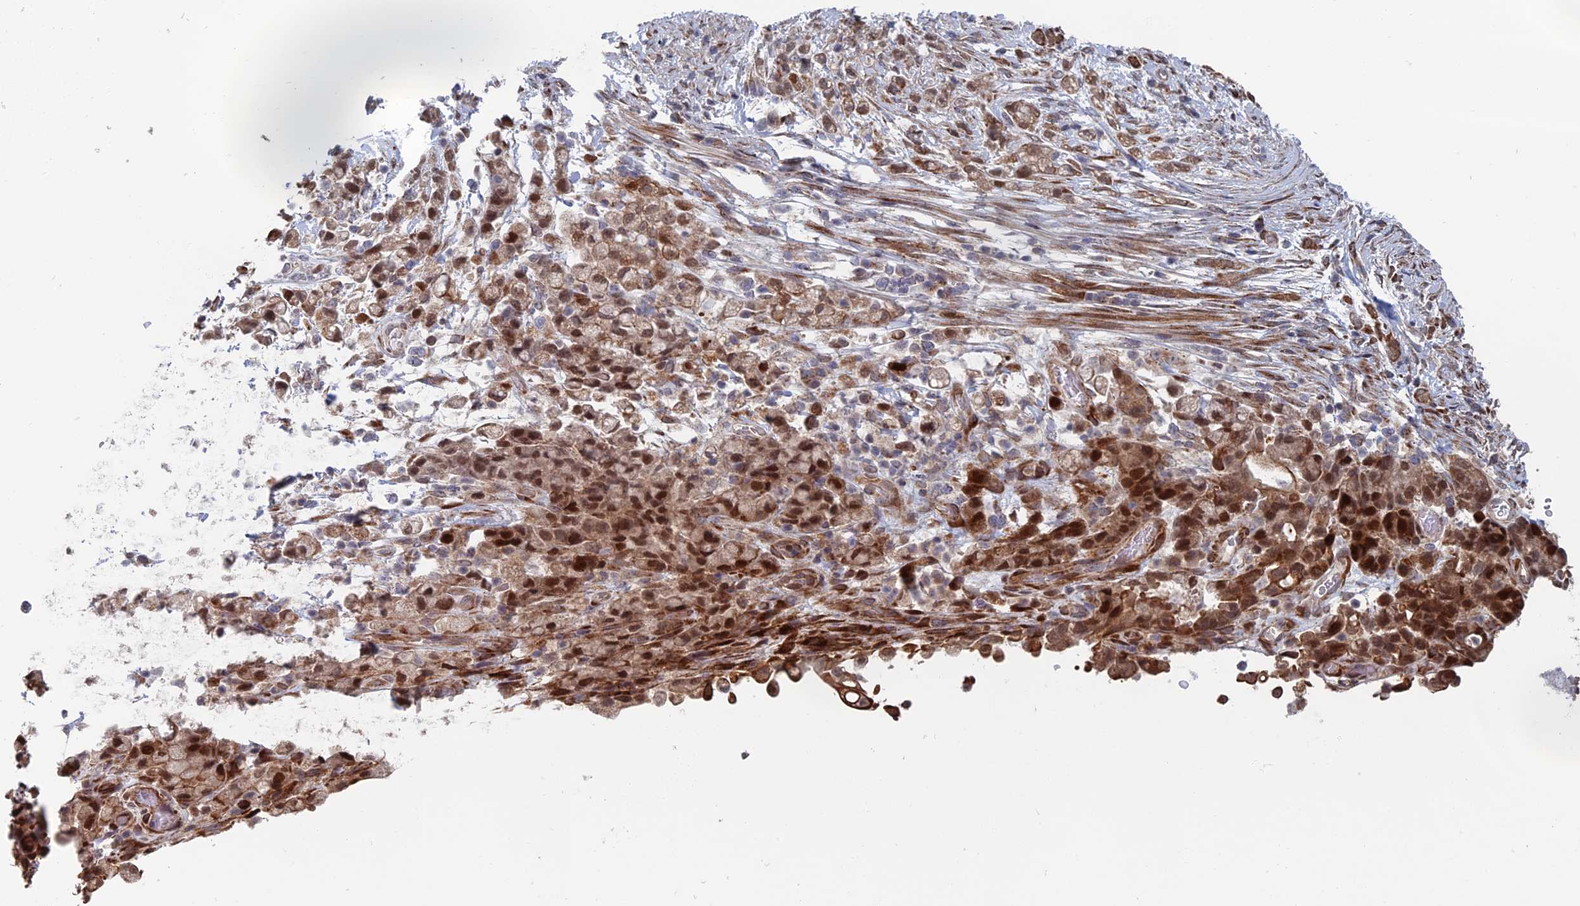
{"staining": {"intensity": "strong", "quantity": "25%-75%", "location": "cytoplasmic/membranous,nuclear"}, "tissue": "stomach cancer", "cell_type": "Tumor cells", "image_type": "cancer", "snomed": [{"axis": "morphology", "description": "Adenocarcinoma, NOS"}, {"axis": "topography", "description": "Stomach"}], "caption": "Protein expression analysis of stomach cancer (adenocarcinoma) reveals strong cytoplasmic/membranous and nuclear staining in approximately 25%-75% of tumor cells. (Brightfield microscopy of DAB IHC at high magnification).", "gene": "GTF2IRD1", "patient": {"sex": "female", "age": 60}}